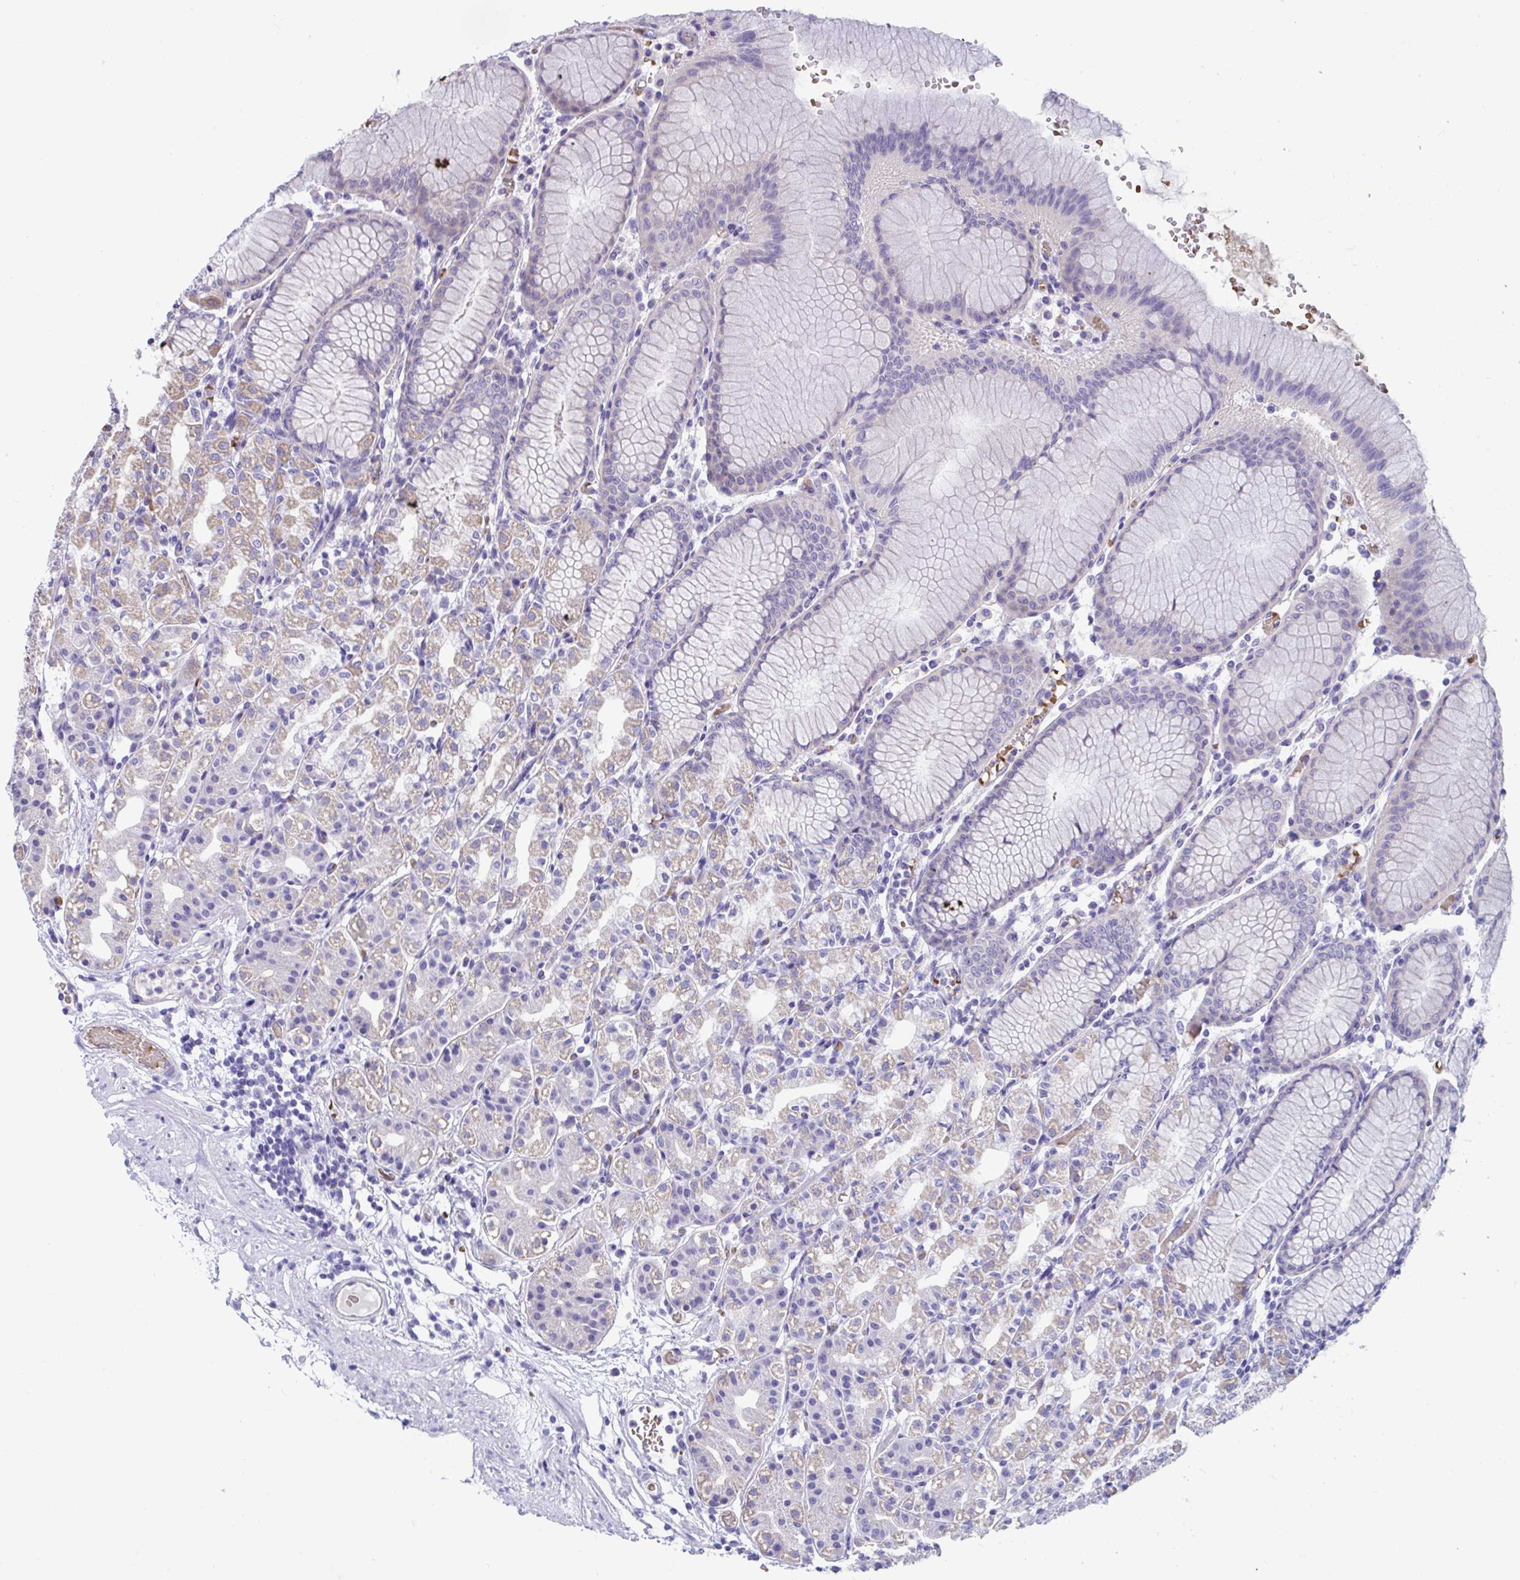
{"staining": {"intensity": "weak", "quantity": "25%-75%", "location": "cytoplasmic/membranous"}, "tissue": "stomach", "cell_type": "Glandular cells", "image_type": "normal", "snomed": [{"axis": "morphology", "description": "Normal tissue, NOS"}, {"axis": "topography", "description": "Stomach"}], "caption": "Stomach was stained to show a protein in brown. There is low levels of weak cytoplasmic/membranous staining in about 25%-75% of glandular cells. The protein of interest is shown in brown color, while the nuclei are stained blue.", "gene": "TTC30A", "patient": {"sex": "female", "age": 57}}